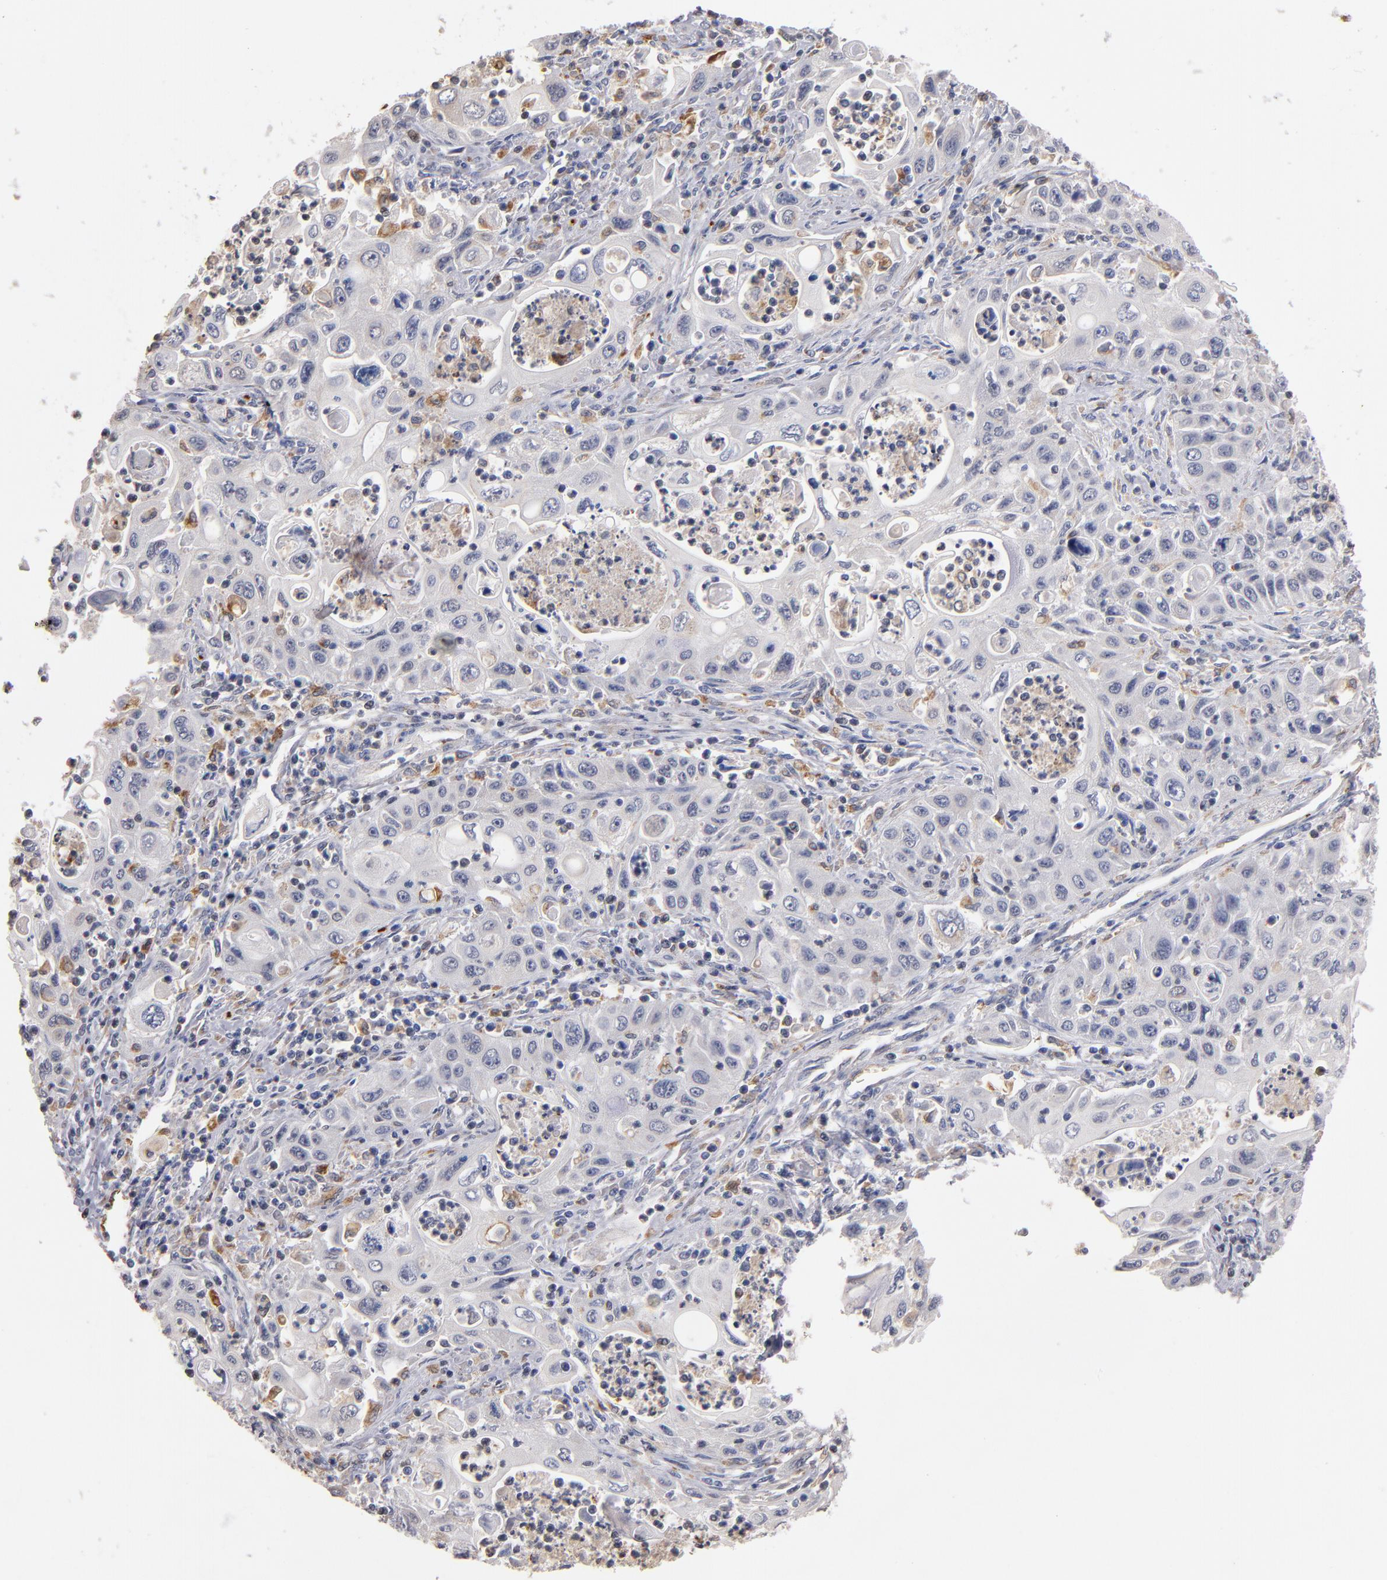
{"staining": {"intensity": "weak", "quantity": "<25%", "location": "cytoplasmic/membranous"}, "tissue": "pancreatic cancer", "cell_type": "Tumor cells", "image_type": "cancer", "snomed": [{"axis": "morphology", "description": "Adenocarcinoma, NOS"}, {"axis": "topography", "description": "Pancreas"}], "caption": "This is an immunohistochemistry (IHC) photomicrograph of human pancreatic cancer. There is no staining in tumor cells.", "gene": "SELP", "patient": {"sex": "male", "age": 70}}